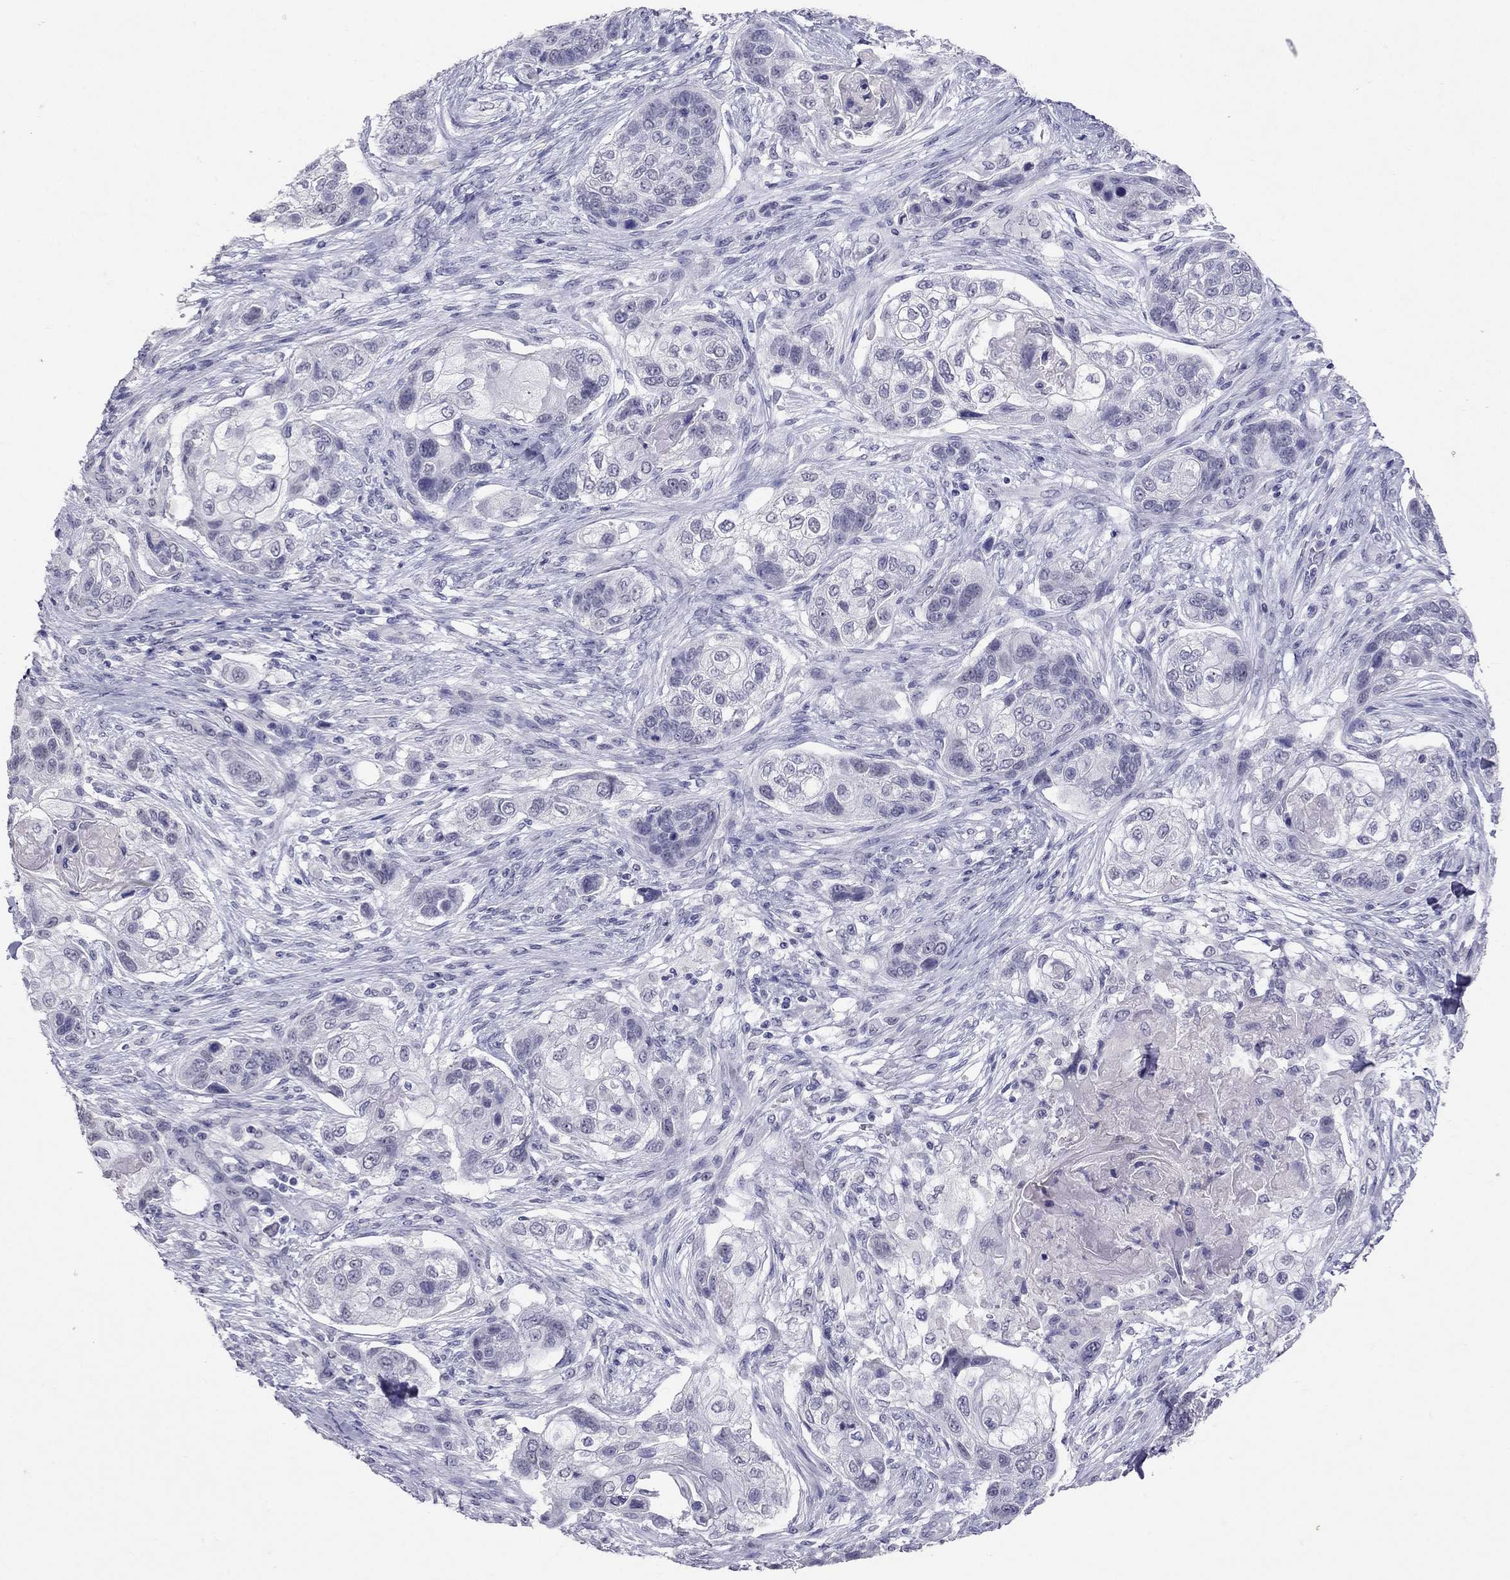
{"staining": {"intensity": "negative", "quantity": "none", "location": "none"}, "tissue": "lung cancer", "cell_type": "Tumor cells", "image_type": "cancer", "snomed": [{"axis": "morphology", "description": "Squamous cell carcinoma, NOS"}, {"axis": "topography", "description": "Lung"}], "caption": "Immunohistochemistry image of neoplastic tissue: human lung squamous cell carcinoma stained with DAB (3,3'-diaminobenzidine) shows no significant protein expression in tumor cells. (DAB (3,3'-diaminobenzidine) immunohistochemistry, high magnification).", "gene": "PSMB11", "patient": {"sex": "male", "age": 69}}